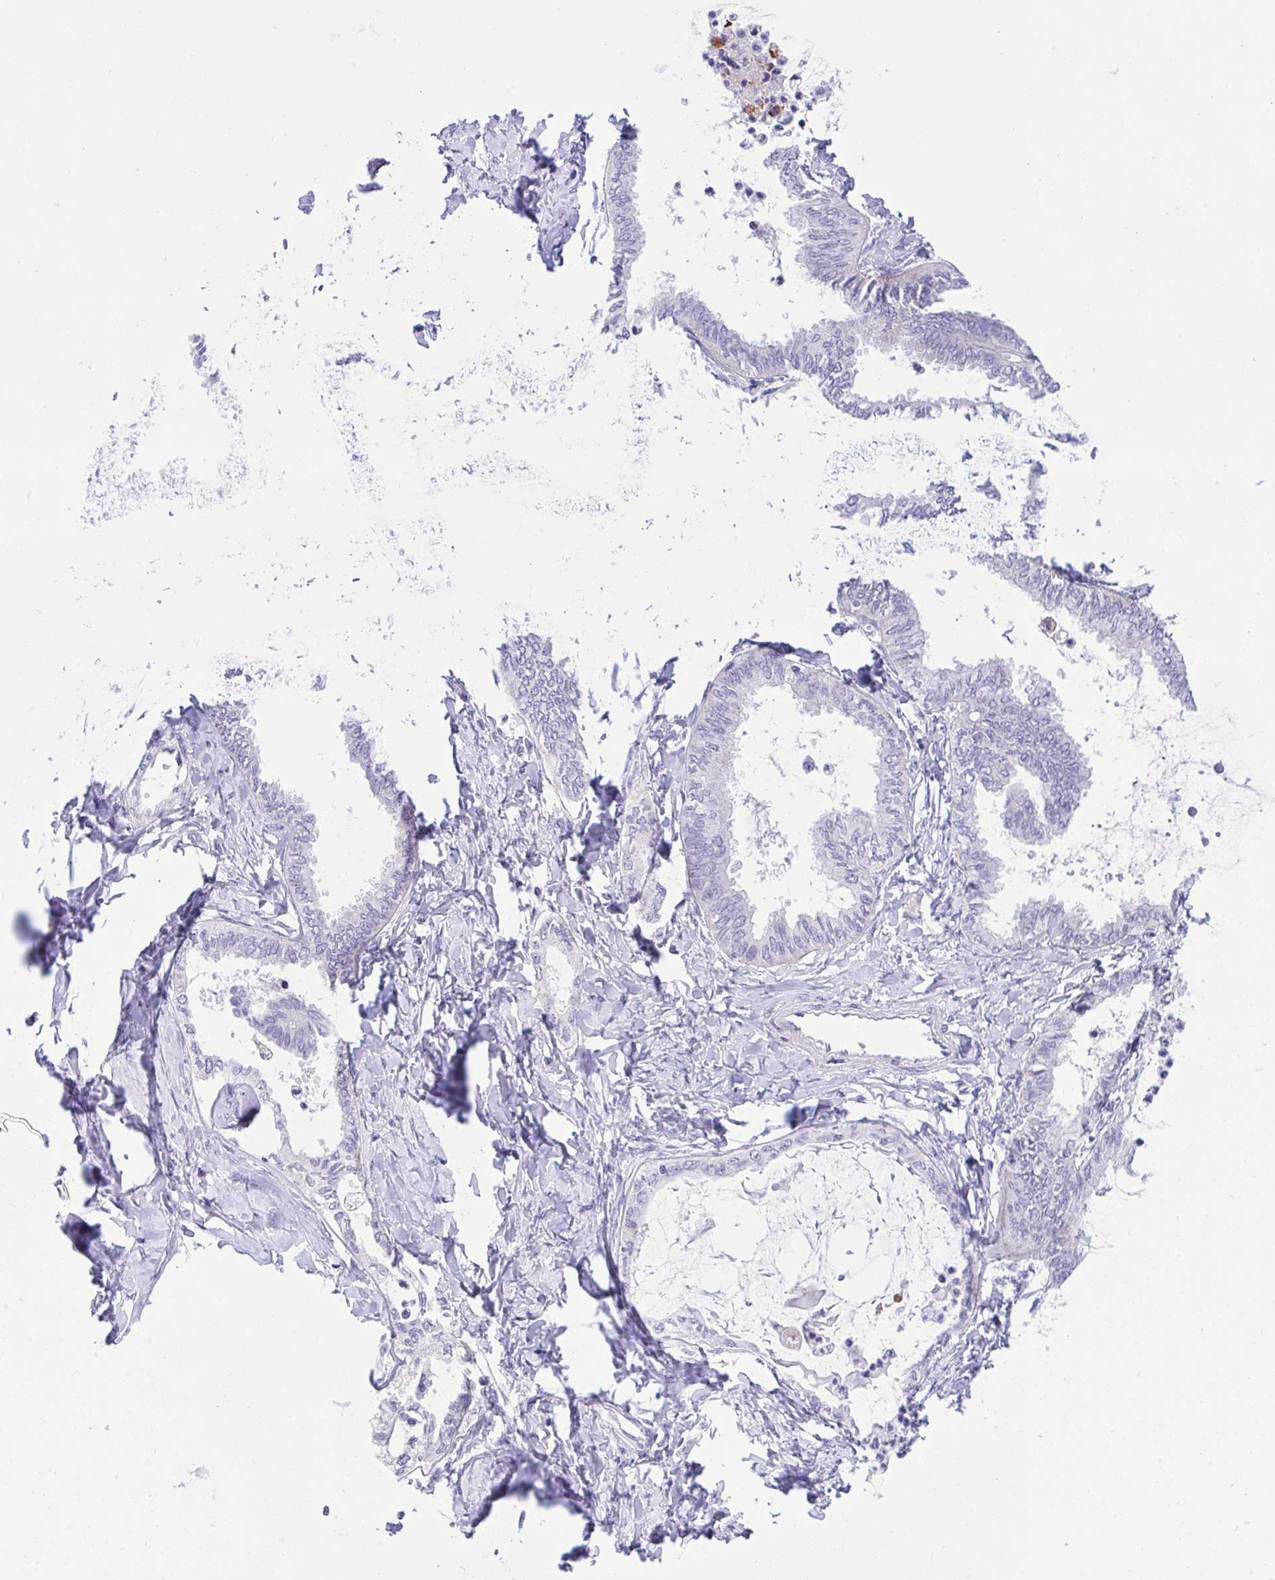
{"staining": {"intensity": "negative", "quantity": "none", "location": "none"}, "tissue": "ovarian cancer", "cell_type": "Tumor cells", "image_type": "cancer", "snomed": [{"axis": "morphology", "description": "Carcinoma, endometroid"}, {"axis": "topography", "description": "Ovary"}], "caption": "A high-resolution histopathology image shows immunohistochemistry (IHC) staining of ovarian cancer (endometroid carcinoma), which exhibits no significant staining in tumor cells. Brightfield microscopy of immunohistochemistry stained with DAB (3,3'-diaminobenzidine) (brown) and hematoxylin (blue), captured at high magnification.", "gene": "DTX3", "patient": {"sex": "female", "age": 70}}